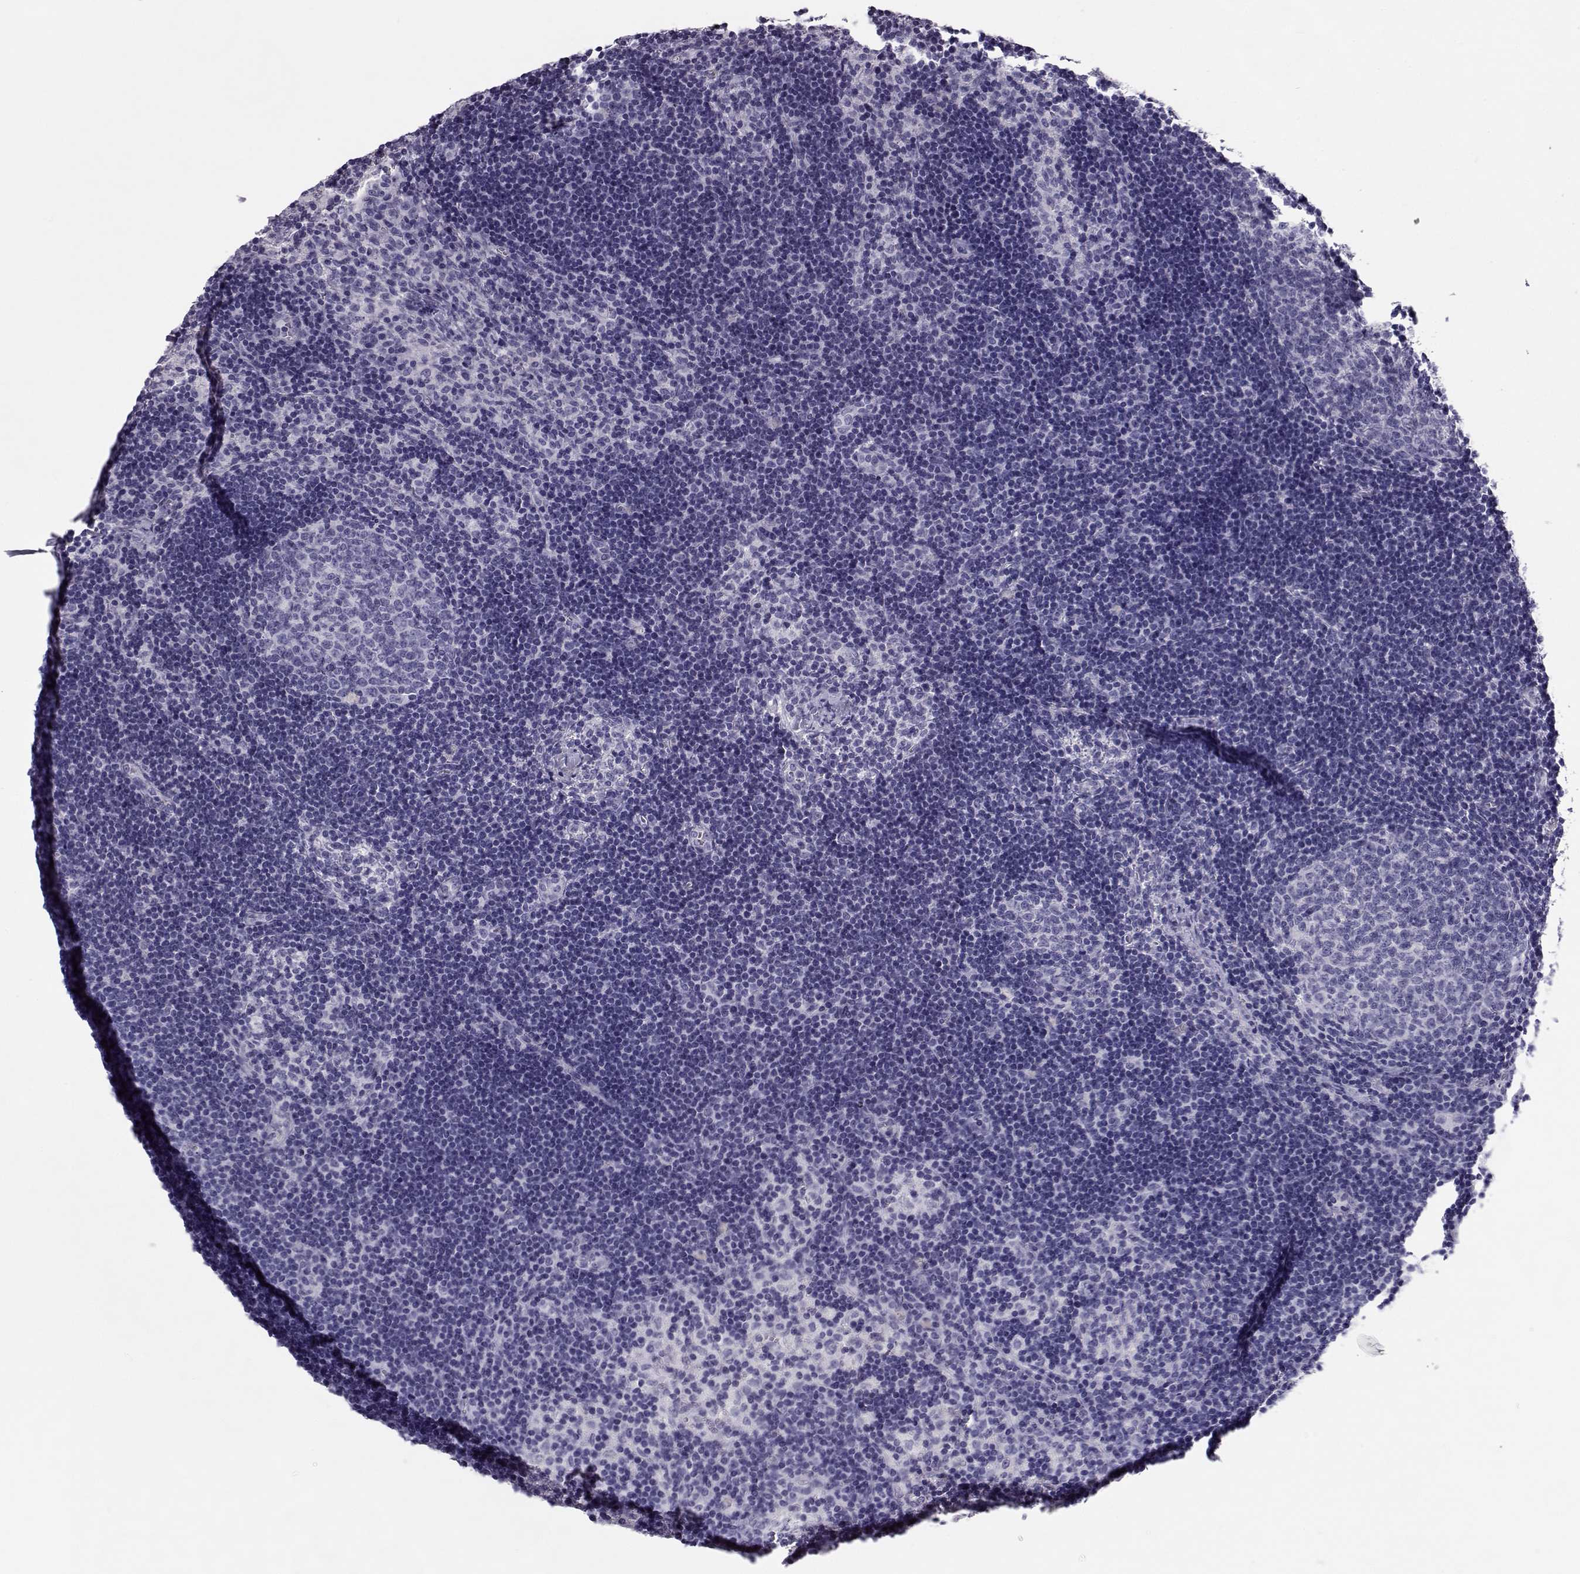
{"staining": {"intensity": "negative", "quantity": "none", "location": "none"}, "tissue": "lymph node", "cell_type": "Germinal center cells", "image_type": "normal", "snomed": [{"axis": "morphology", "description": "Normal tissue, NOS"}, {"axis": "topography", "description": "Lymph node"}], "caption": "IHC photomicrograph of normal human lymph node stained for a protein (brown), which reveals no expression in germinal center cells.", "gene": "GPR26", "patient": {"sex": "female", "age": 52}}